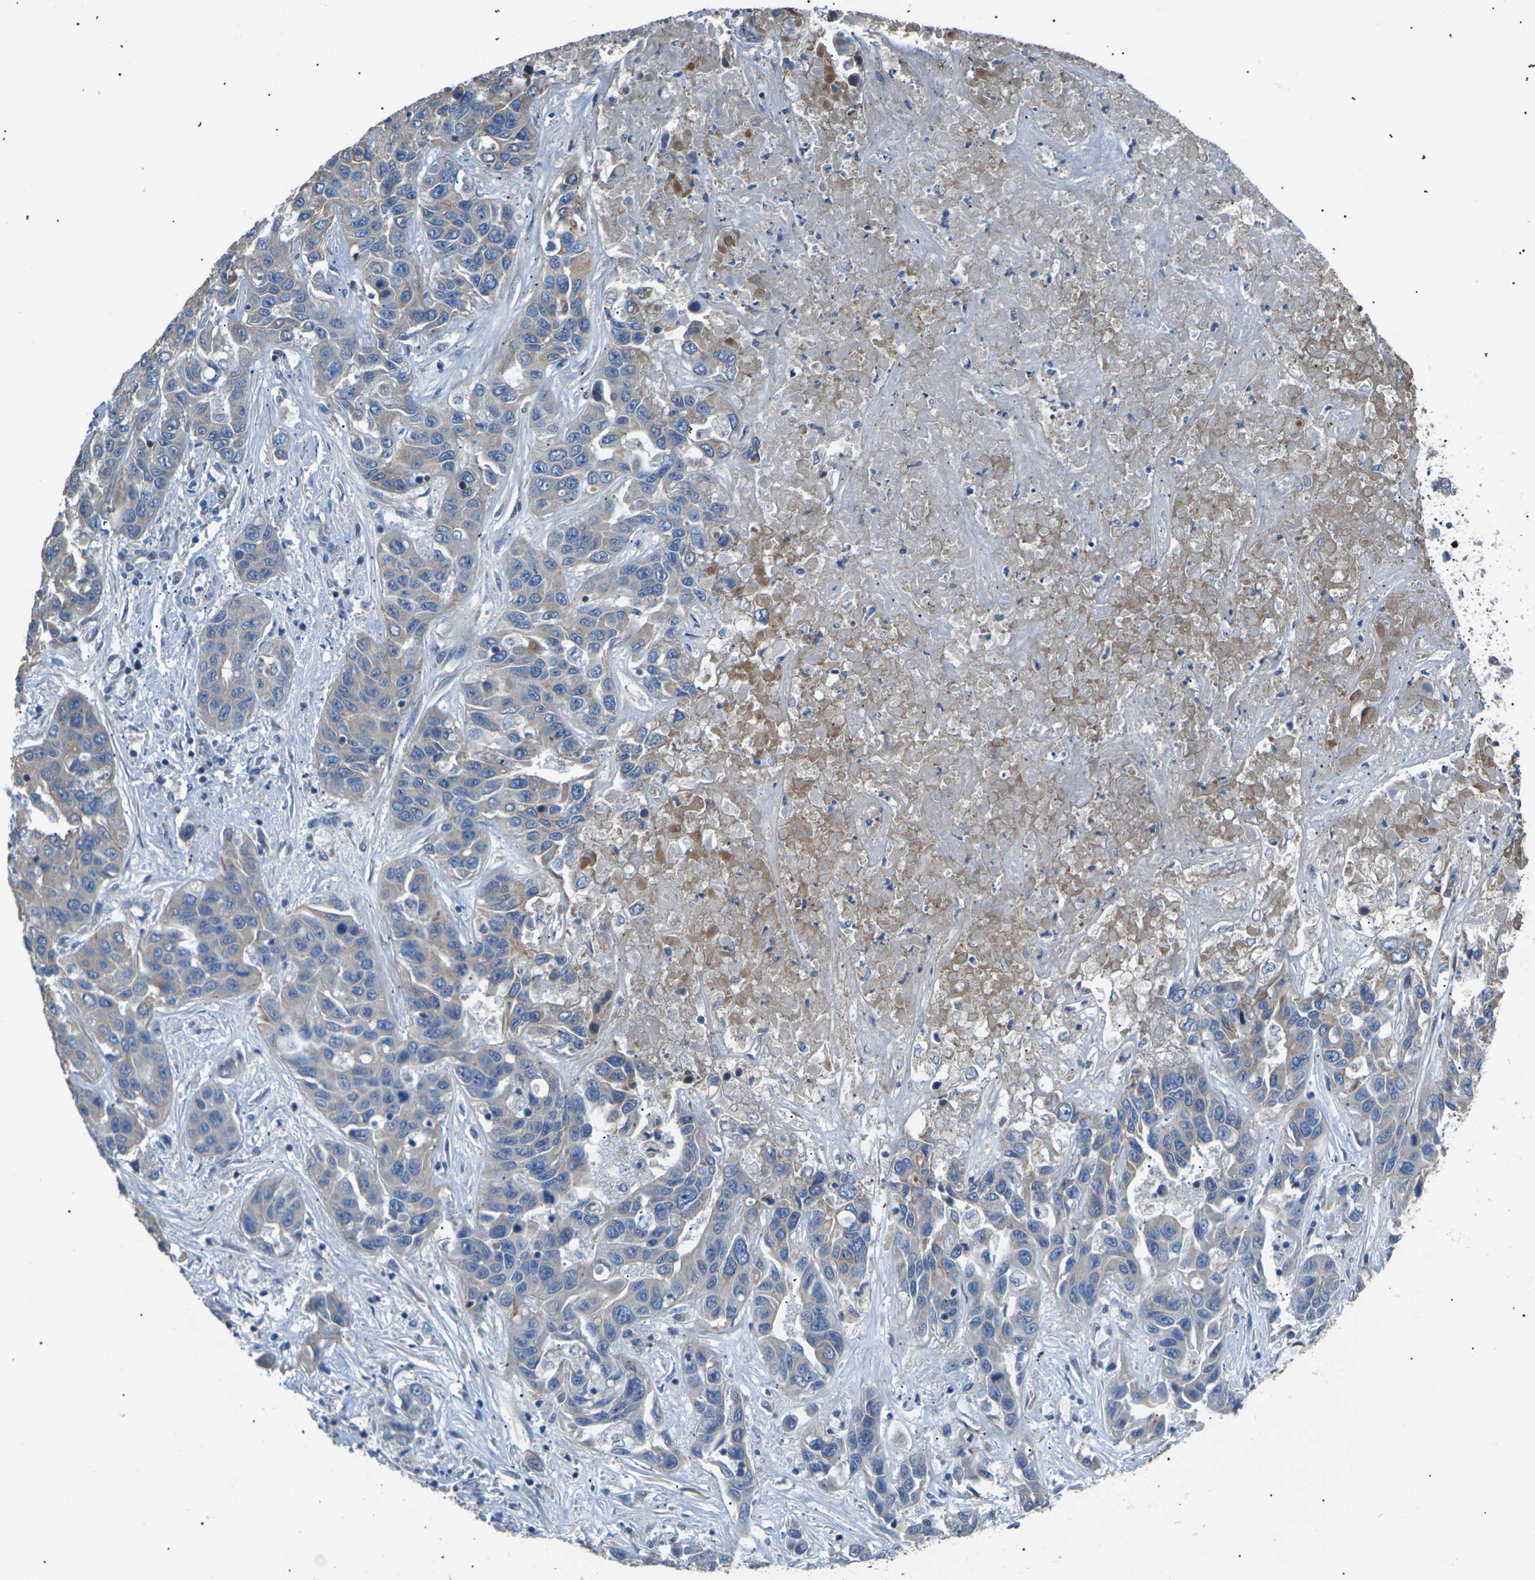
{"staining": {"intensity": "negative", "quantity": "none", "location": "none"}, "tissue": "liver cancer", "cell_type": "Tumor cells", "image_type": "cancer", "snomed": [{"axis": "morphology", "description": "Cholangiocarcinoma"}, {"axis": "topography", "description": "Liver"}], "caption": "The micrograph displays no staining of tumor cells in liver cancer. The staining is performed using DAB brown chromogen with nuclei counter-stained in using hematoxylin.", "gene": "KLHDC8B", "patient": {"sex": "female", "age": 52}}